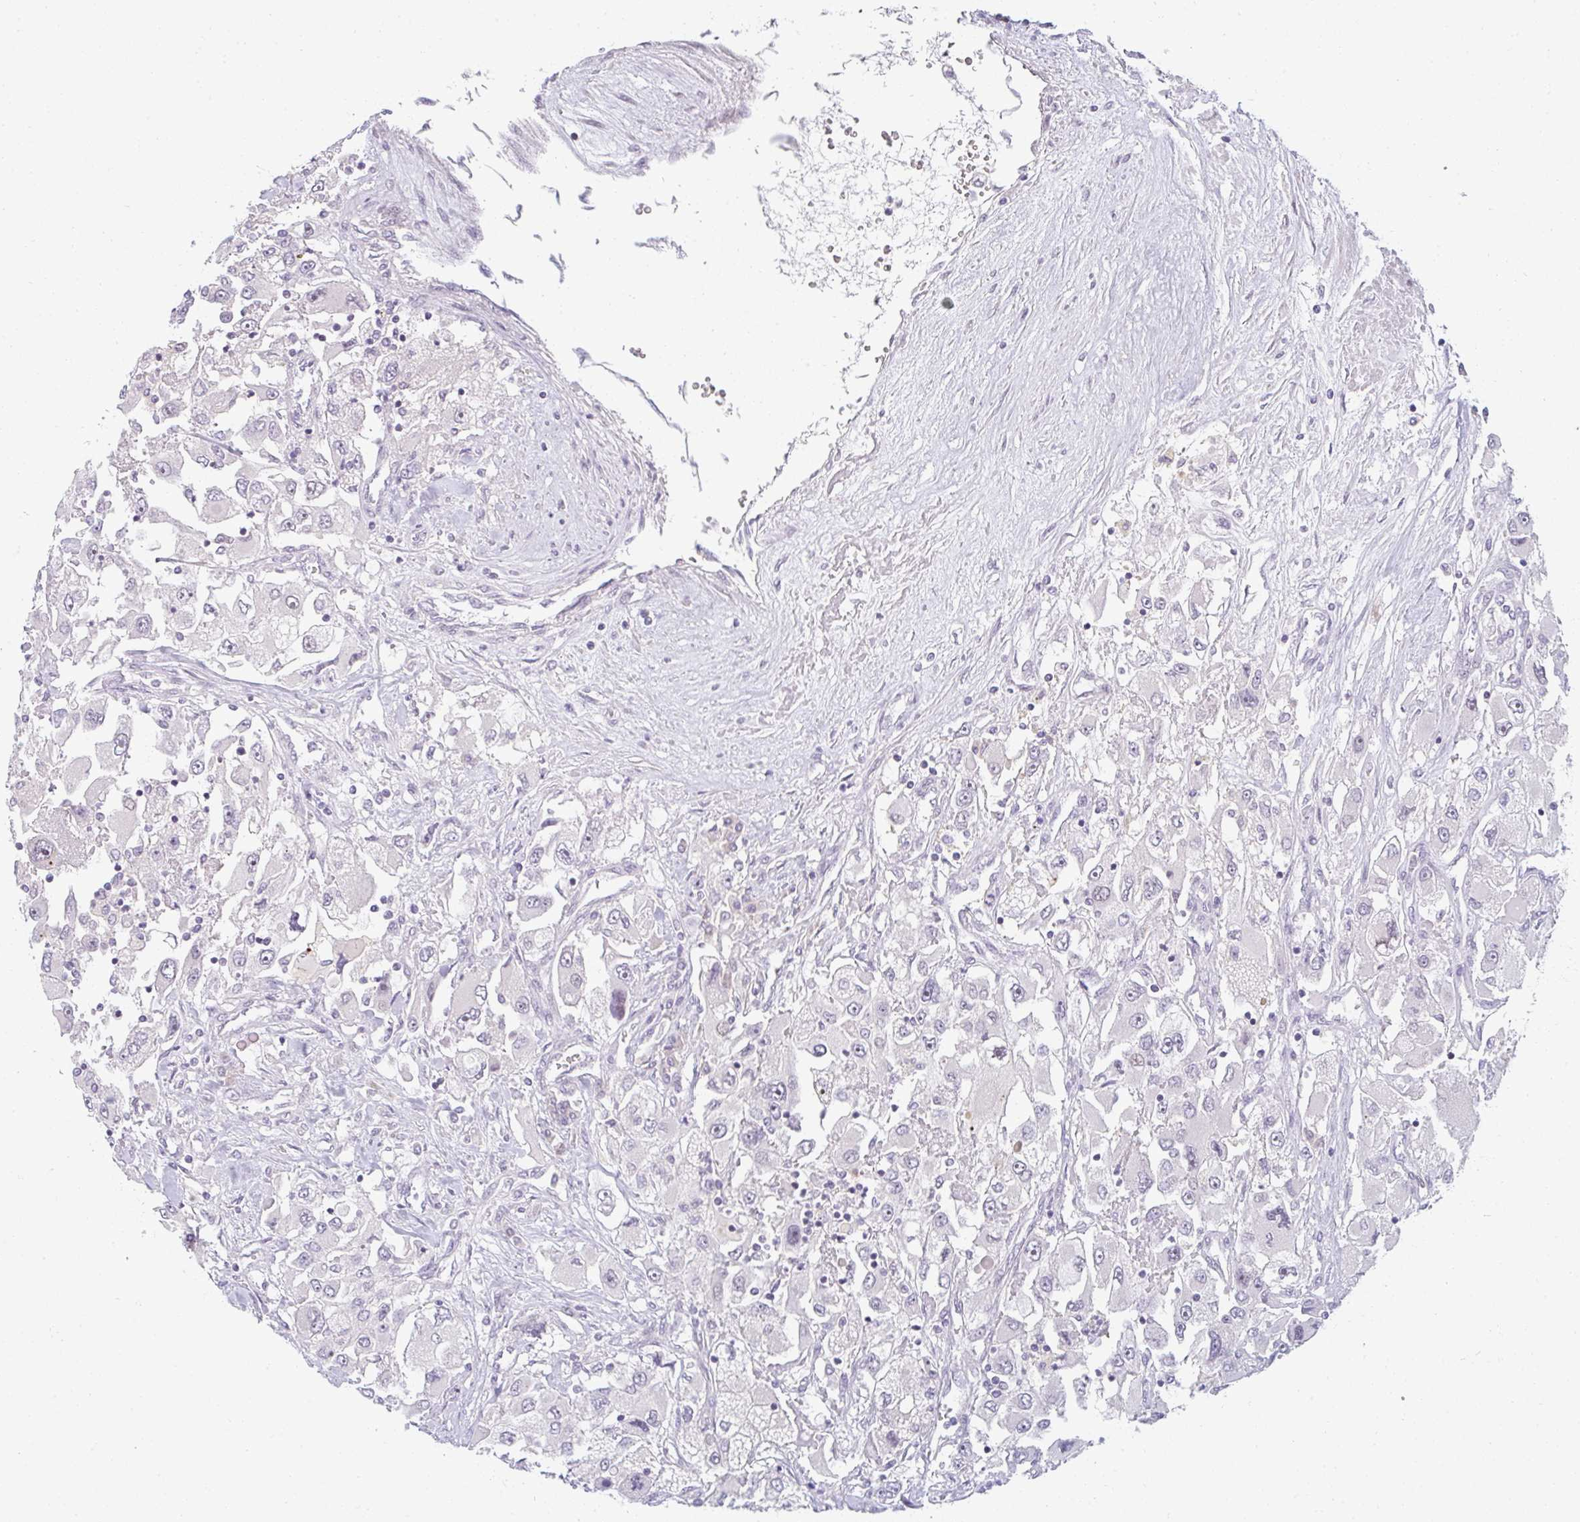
{"staining": {"intensity": "negative", "quantity": "none", "location": "none"}, "tissue": "renal cancer", "cell_type": "Tumor cells", "image_type": "cancer", "snomed": [{"axis": "morphology", "description": "Adenocarcinoma, NOS"}, {"axis": "topography", "description": "Kidney"}], "caption": "Histopathology image shows no protein staining in tumor cells of adenocarcinoma (renal) tissue.", "gene": "PPFIA4", "patient": {"sex": "female", "age": 52}}